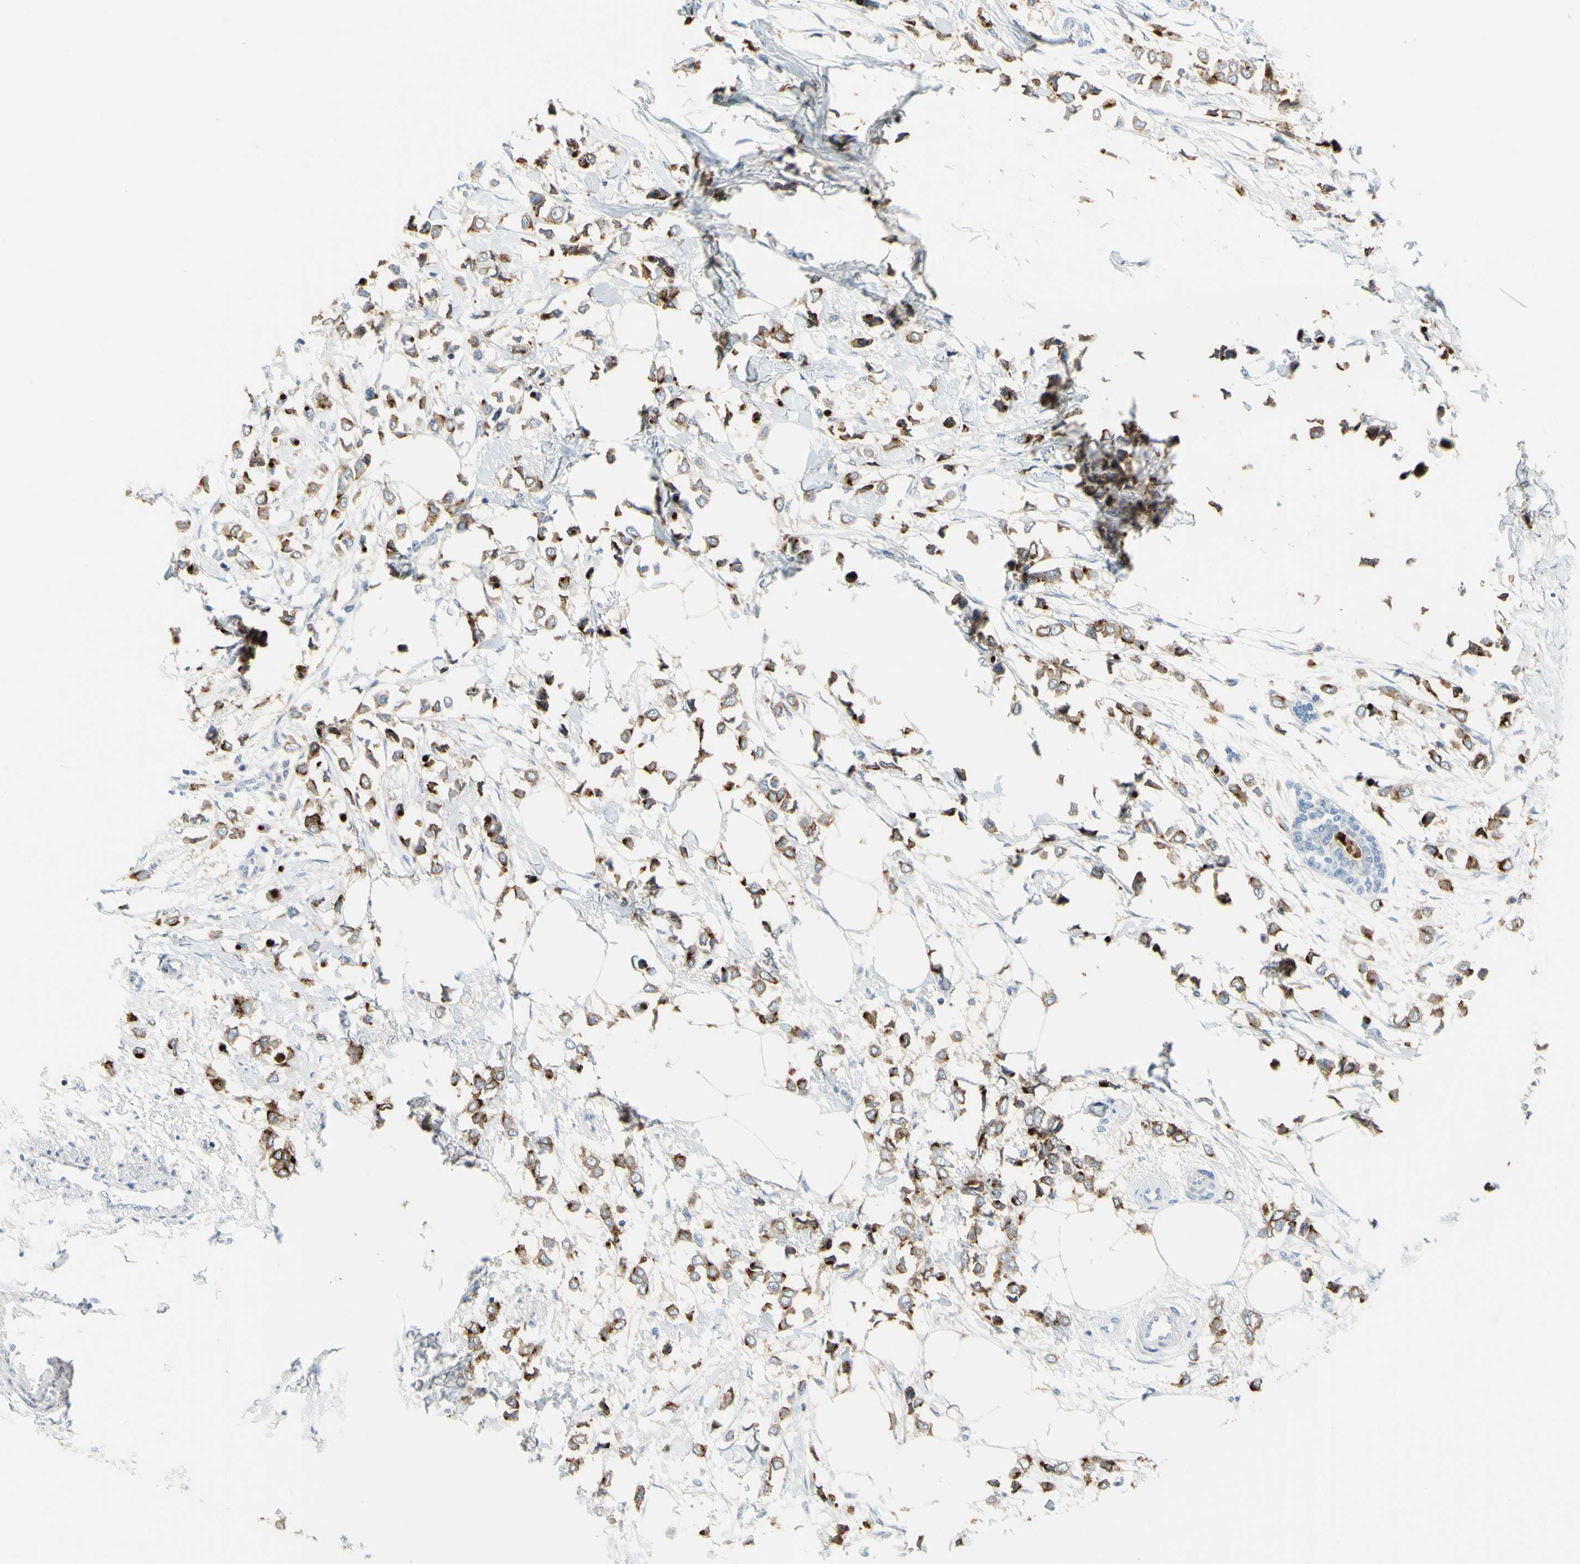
{"staining": {"intensity": "moderate", "quantity": ">75%", "location": "cytoplasmic/membranous"}, "tissue": "breast cancer", "cell_type": "Tumor cells", "image_type": "cancer", "snomed": [{"axis": "morphology", "description": "Lobular carcinoma"}, {"axis": "topography", "description": "Breast"}], "caption": "The histopathology image reveals immunohistochemical staining of breast lobular carcinoma. There is moderate cytoplasmic/membranous staining is identified in about >75% of tumor cells. The protein is stained brown, and the nuclei are stained in blue (DAB IHC with brightfield microscopy, high magnification).", "gene": "MUC1", "patient": {"sex": "female", "age": 51}}